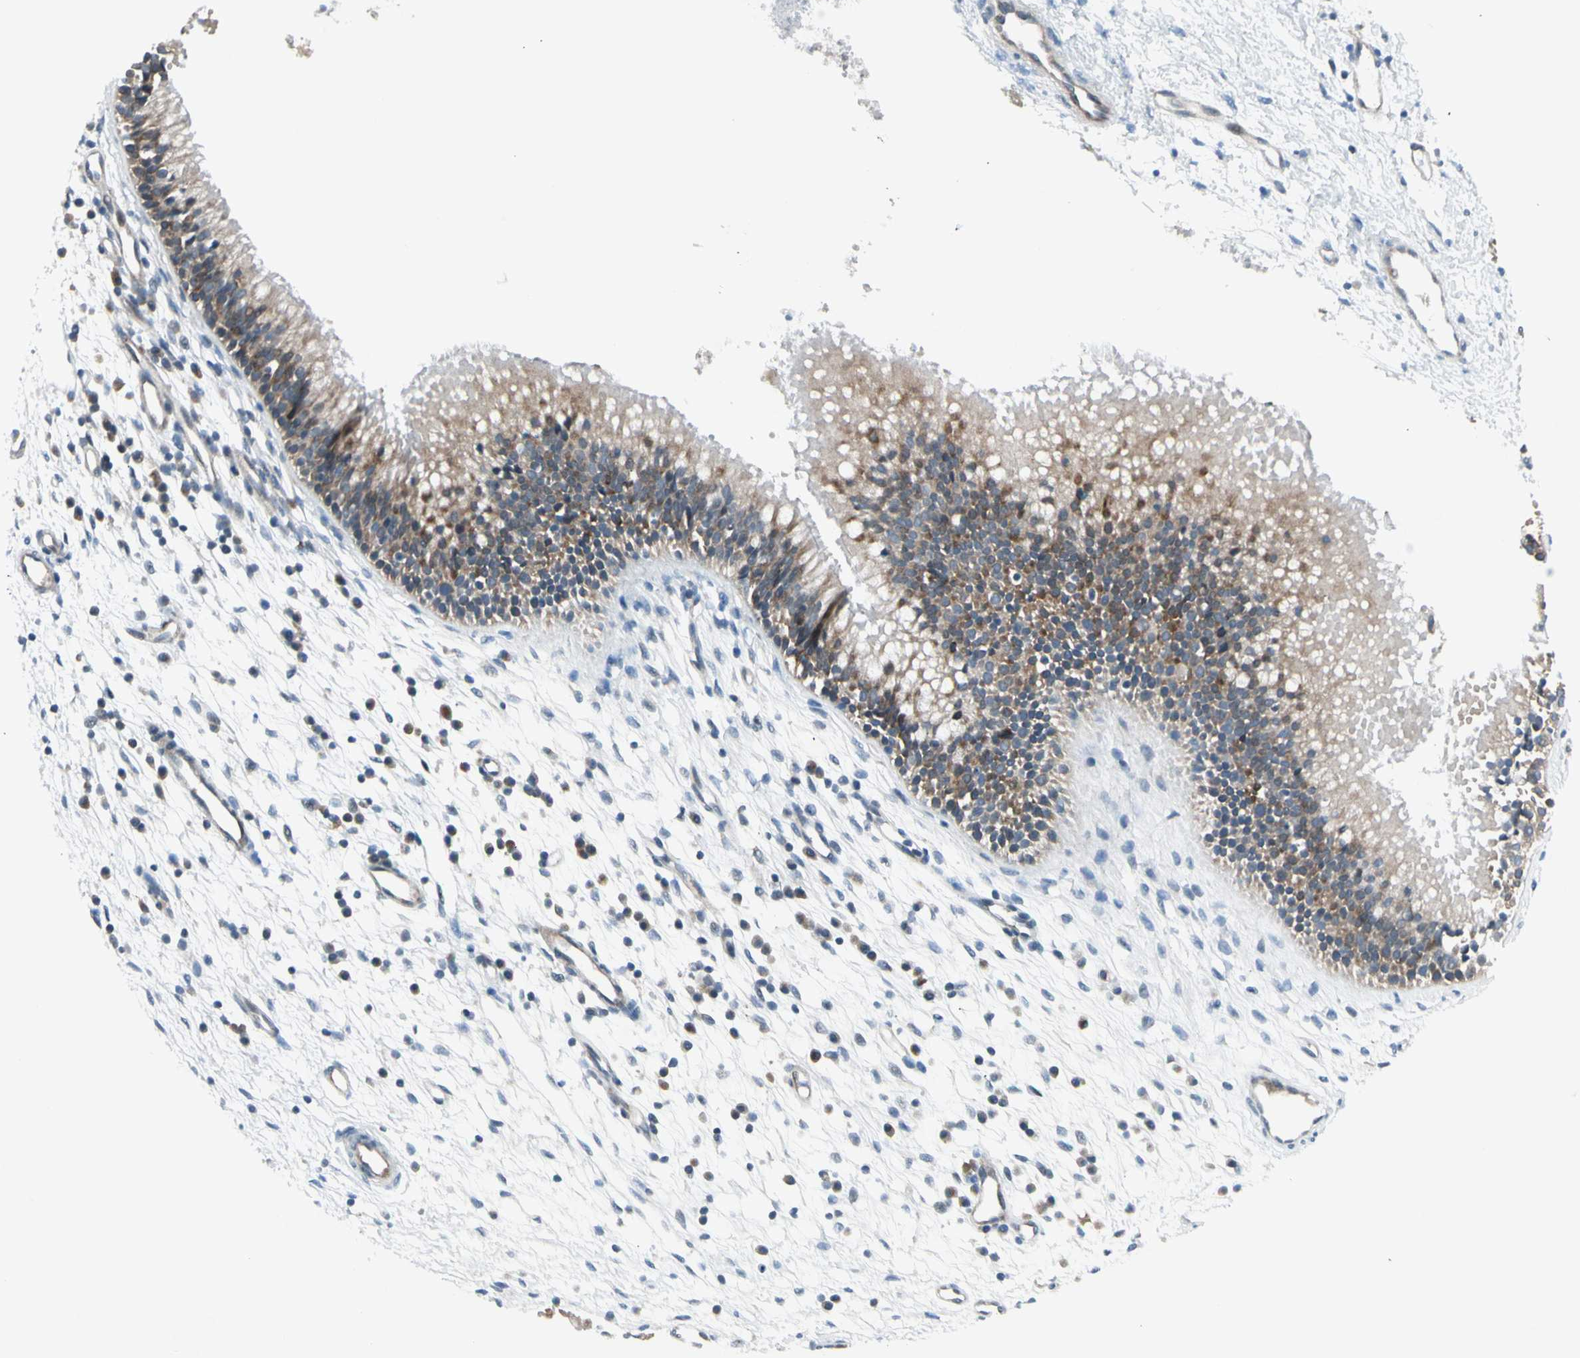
{"staining": {"intensity": "moderate", "quantity": ">75%", "location": "cytoplasmic/membranous"}, "tissue": "nasopharynx", "cell_type": "Respiratory epithelial cells", "image_type": "normal", "snomed": [{"axis": "morphology", "description": "Normal tissue, NOS"}, {"axis": "topography", "description": "Nasopharynx"}], "caption": "DAB immunohistochemical staining of normal nasopharynx shows moderate cytoplasmic/membranous protein staining in about >75% of respiratory epithelial cells.", "gene": "PANK2", "patient": {"sex": "male", "age": 21}}